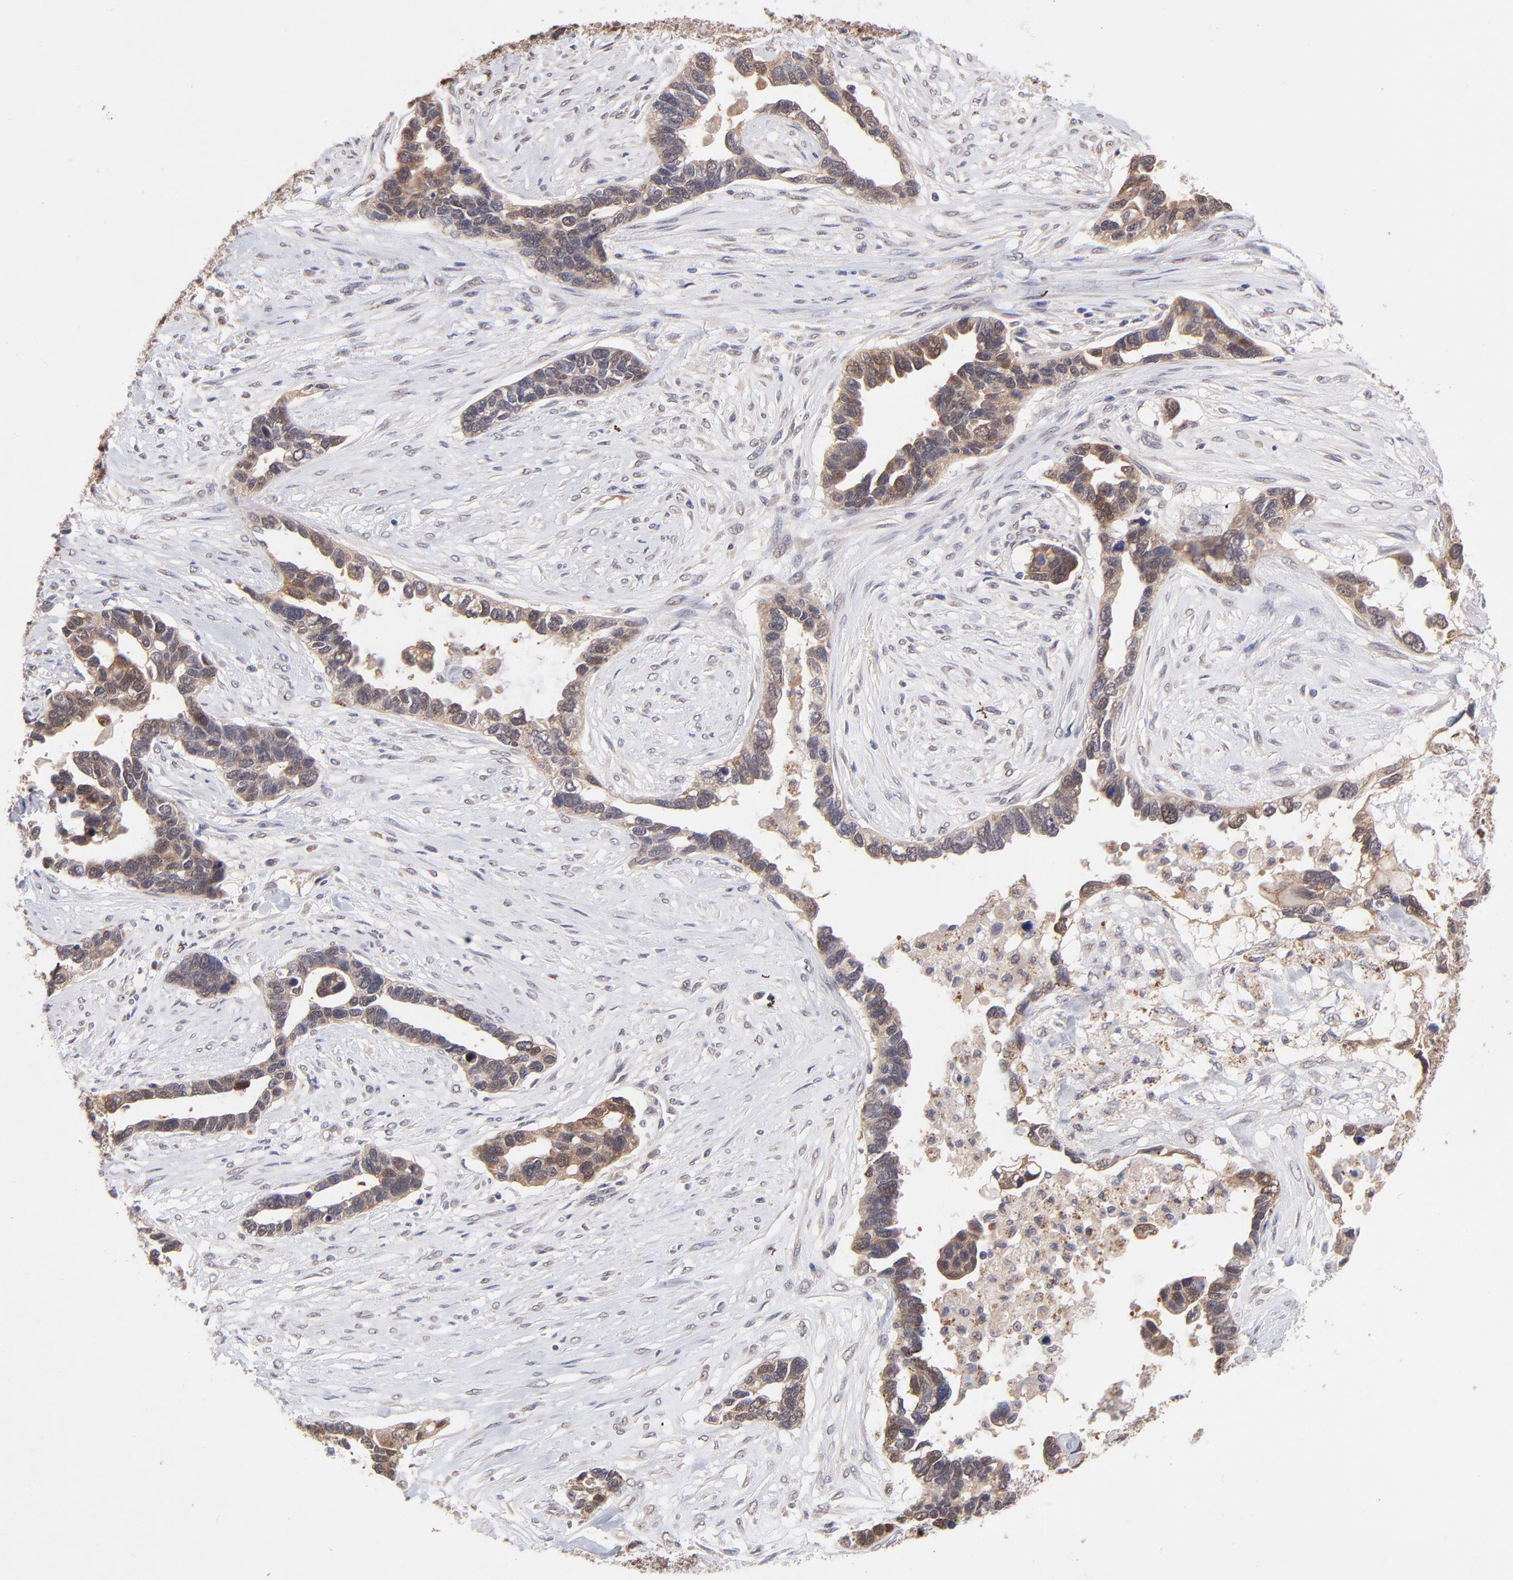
{"staining": {"intensity": "strong", "quantity": ">75%", "location": "cytoplasmic/membranous"}, "tissue": "ovarian cancer", "cell_type": "Tumor cells", "image_type": "cancer", "snomed": [{"axis": "morphology", "description": "Cystadenocarcinoma, serous, NOS"}, {"axis": "topography", "description": "Ovary"}], "caption": "DAB (3,3'-diaminobenzidine) immunohistochemical staining of human ovarian cancer (serous cystadenocarcinoma) exhibits strong cytoplasmic/membranous protein positivity in about >75% of tumor cells.", "gene": "UBE2H", "patient": {"sex": "female", "age": 54}}